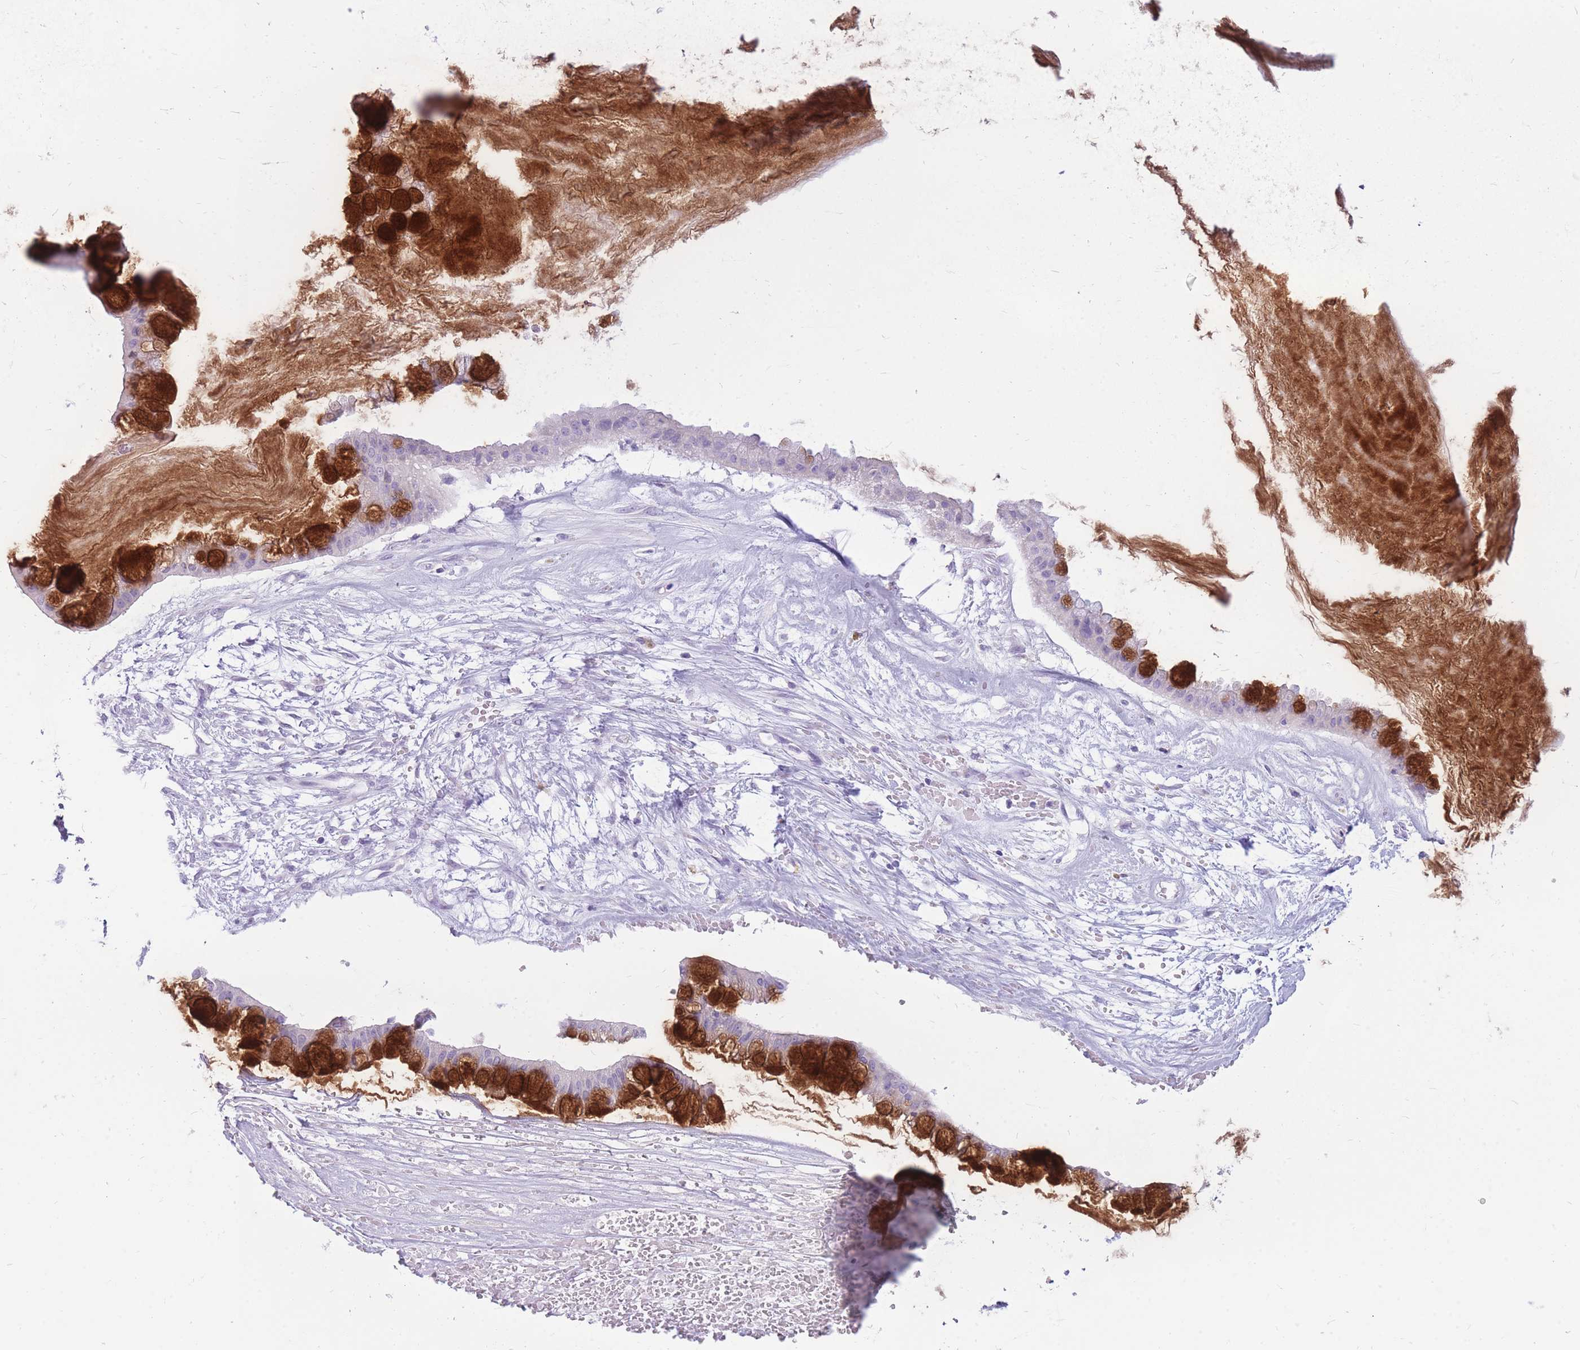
{"staining": {"intensity": "strong", "quantity": "<25%", "location": "cytoplasmic/membranous"}, "tissue": "ovarian cancer", "cell_type": "Tumor cells", "image_type": "cancer", "snomed": [{"axis": "morphology", "description": "Cystadenocarcinoma, mucinous, NOS"}, {"axis": "topography", "description": "Ovary"}], "caption": "The photomicrograph demonstrates staining of ovarian cancer, revealing strong cytoplasmic/membranous protein positivity (brown color) within tumor cells. Using DAB (brown) and hematoxylin (blue) stains, captured at high magnification using brightfield microscopy.", "gene": "CYP21A2", "patient": {"sex": "female", "age": 73}}